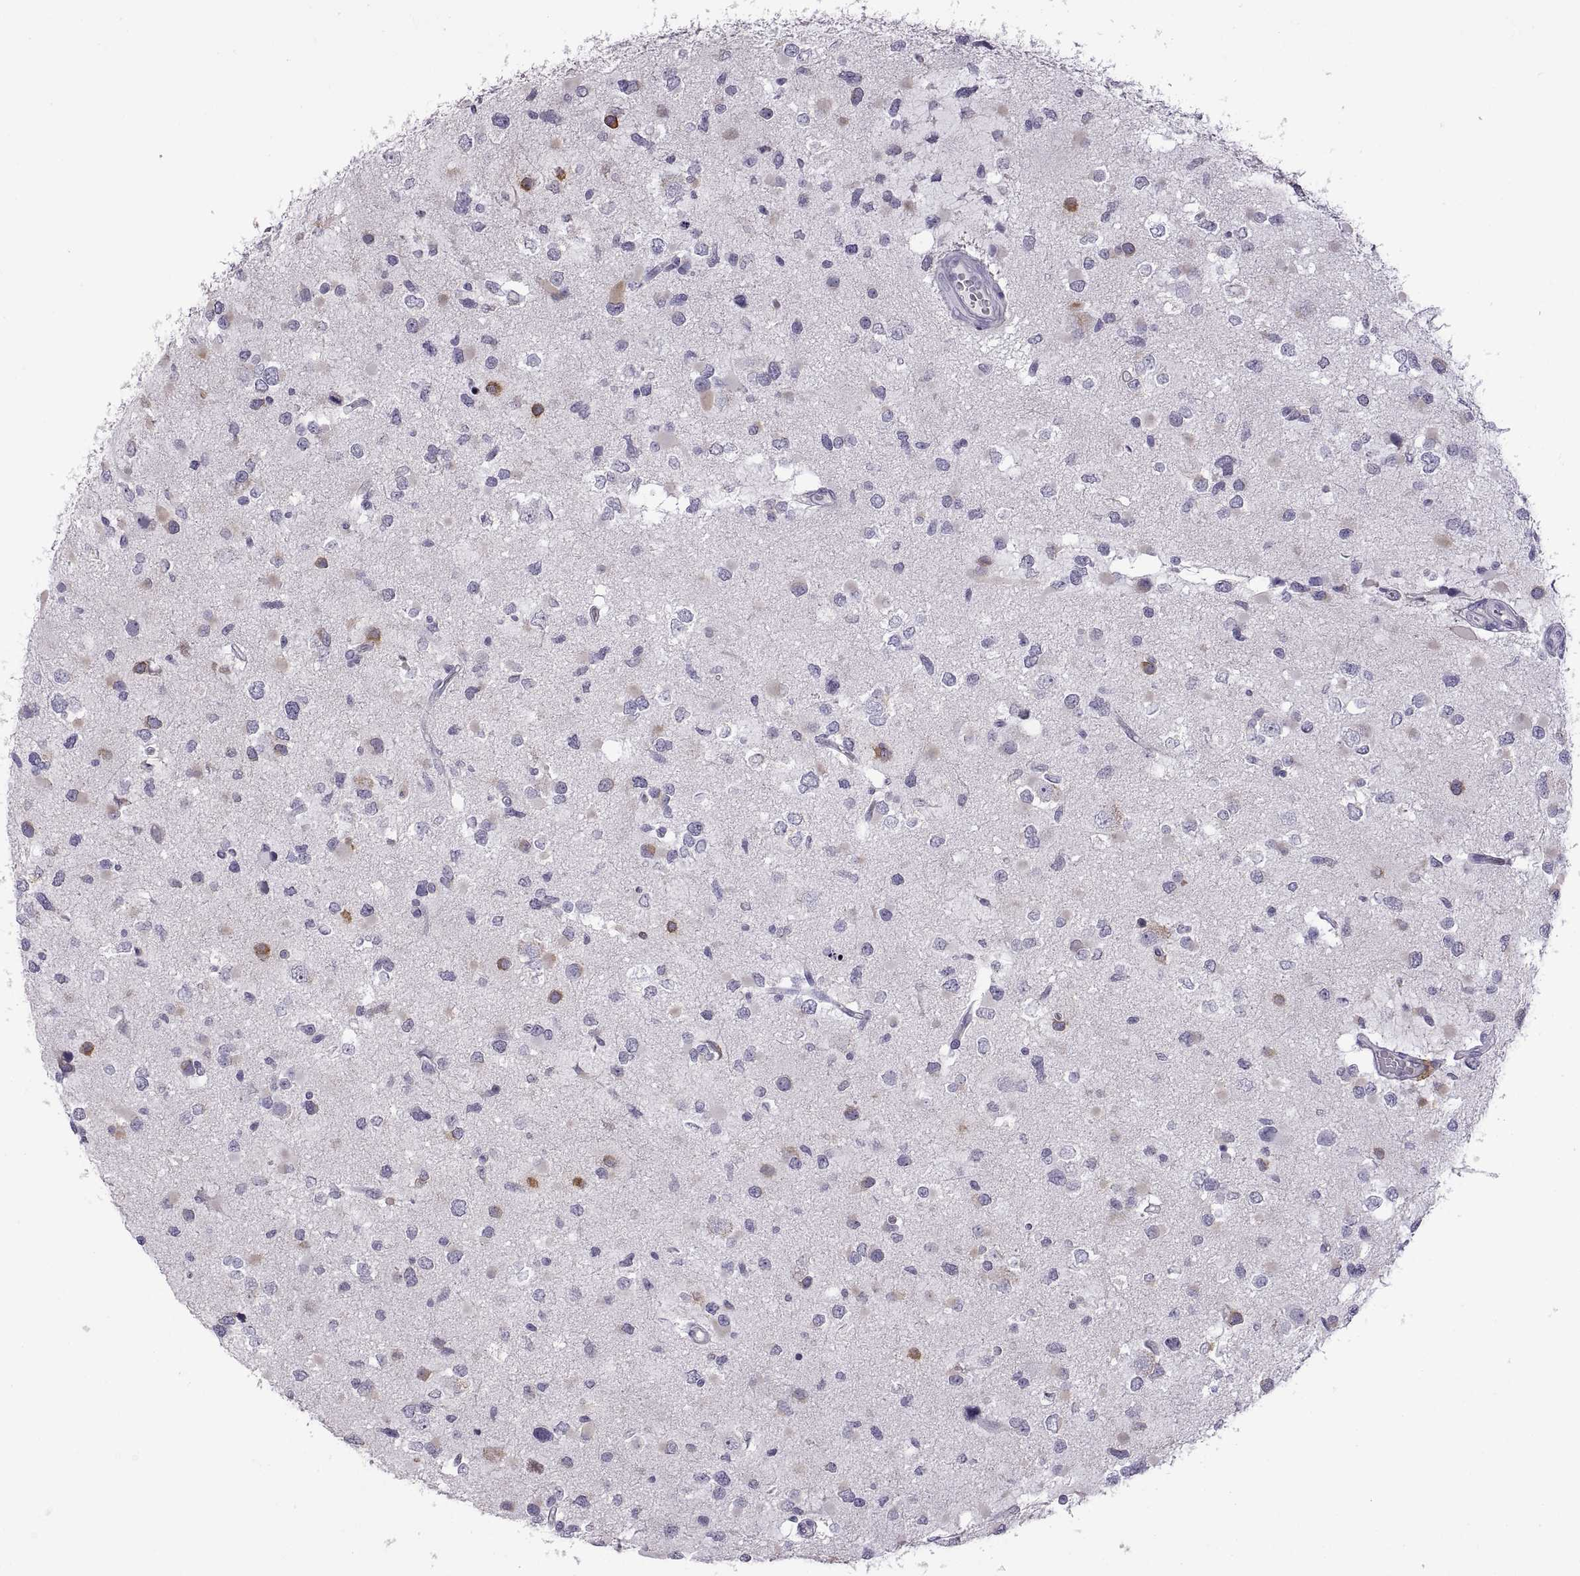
{"staining": {"intensity": "negative", "quantity": "none", "location": "none"}, "tissue": "glioma", "cell_type": "Tumor cells", "image_type": "cancer", "snomed": [{"axis": "morphology", "description": "Glioma, malignant, Low grade"}, {"axis": "topography", "description": "Brain"}], "caption": "Tumor cells are negative for protein expression in human glioma.", "gene": "RDM1", "patient": {"sex": "female", "age": 32}}